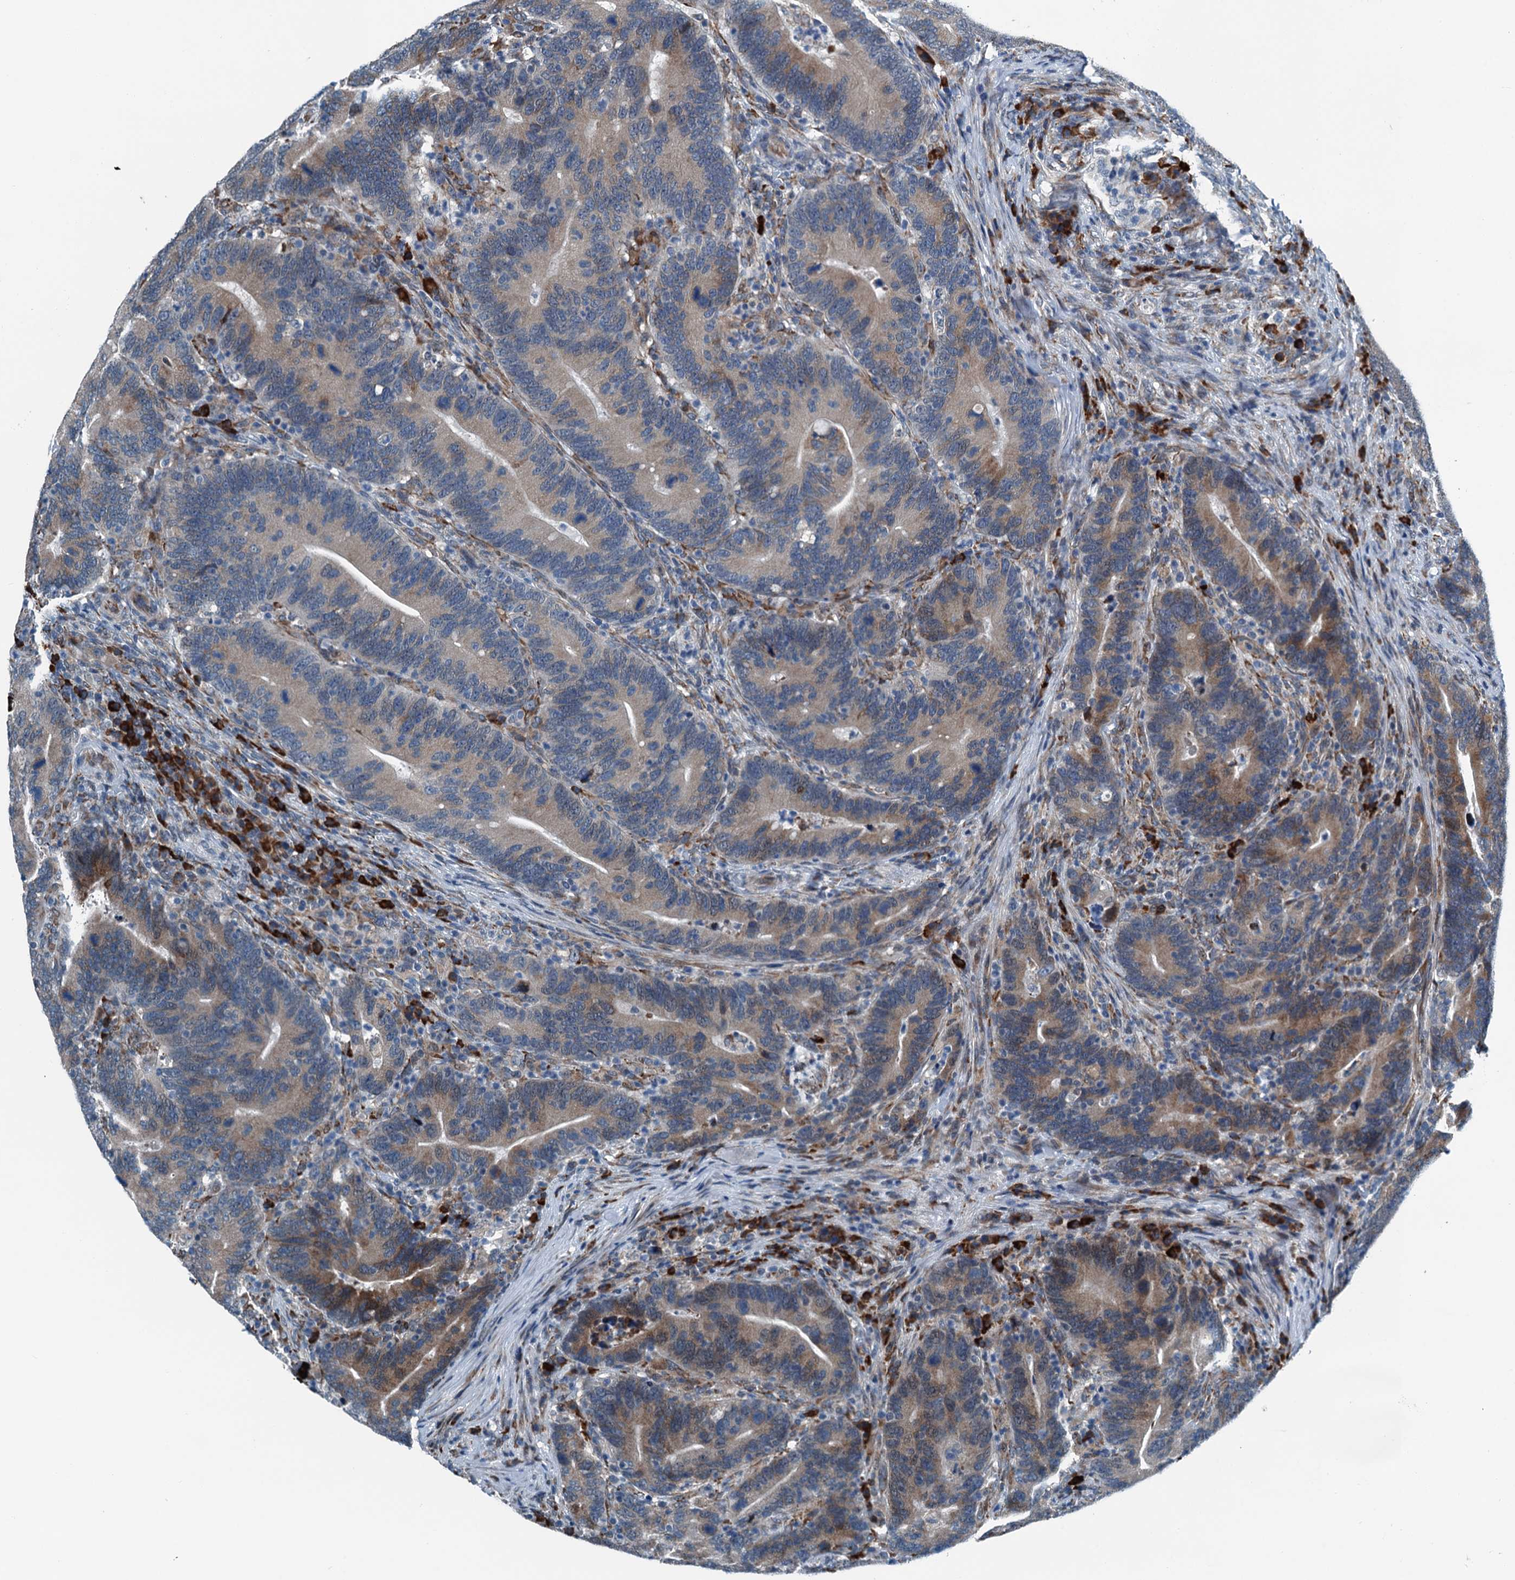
{"staining": {"intensity": "moderate", "quantity": "25%-75%", "location": "cytoplasmic/membranous"}, "tissue": "colorectal cancer", "cell_type": "Tumor cells", "image_type": "cancer", "snomed": [{"axis": "morphology", "description": "Adenocarcinoma, NOS"}, {"axis": "topography", "description": "Colon"}], "caption": "Approximately 25%-75% of tumor cells in adenocarcinoma (colorectal) demonstrate moderate cytoplasmic/membranous protein staining as visualized by brown immunohistochemical staining.", "gene": "TAMALIN", "patient": {"sex": "female", "age": 66}}